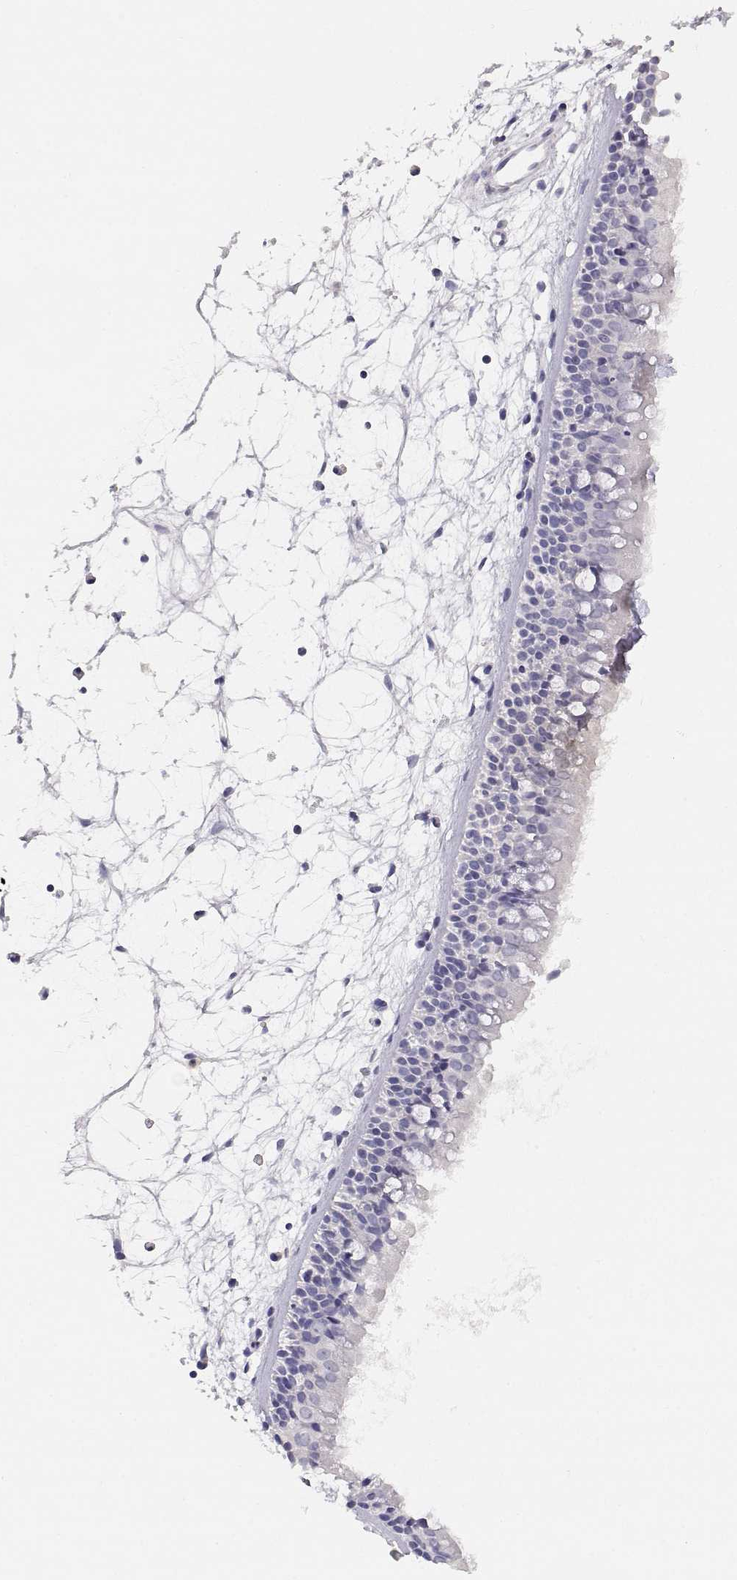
{"staining": {"intensity": "negative", "quantity": "none", "location": "none"}, "tissue": "nasopharynx", "cell_type": "Respiratory epithelial cells", "image_type": "normal", "snomed": [{"axis": "morphology", "description": "Normal tissue, NOS"}, {"axis": "topography", "description": "Nasopharynx"}], "caption": "IHC of normal human nasopharynx demonstrates no staining in respiratory epithelial cells.", "gene": "ADA", "patient": {"sex": "female", "age": 68}}